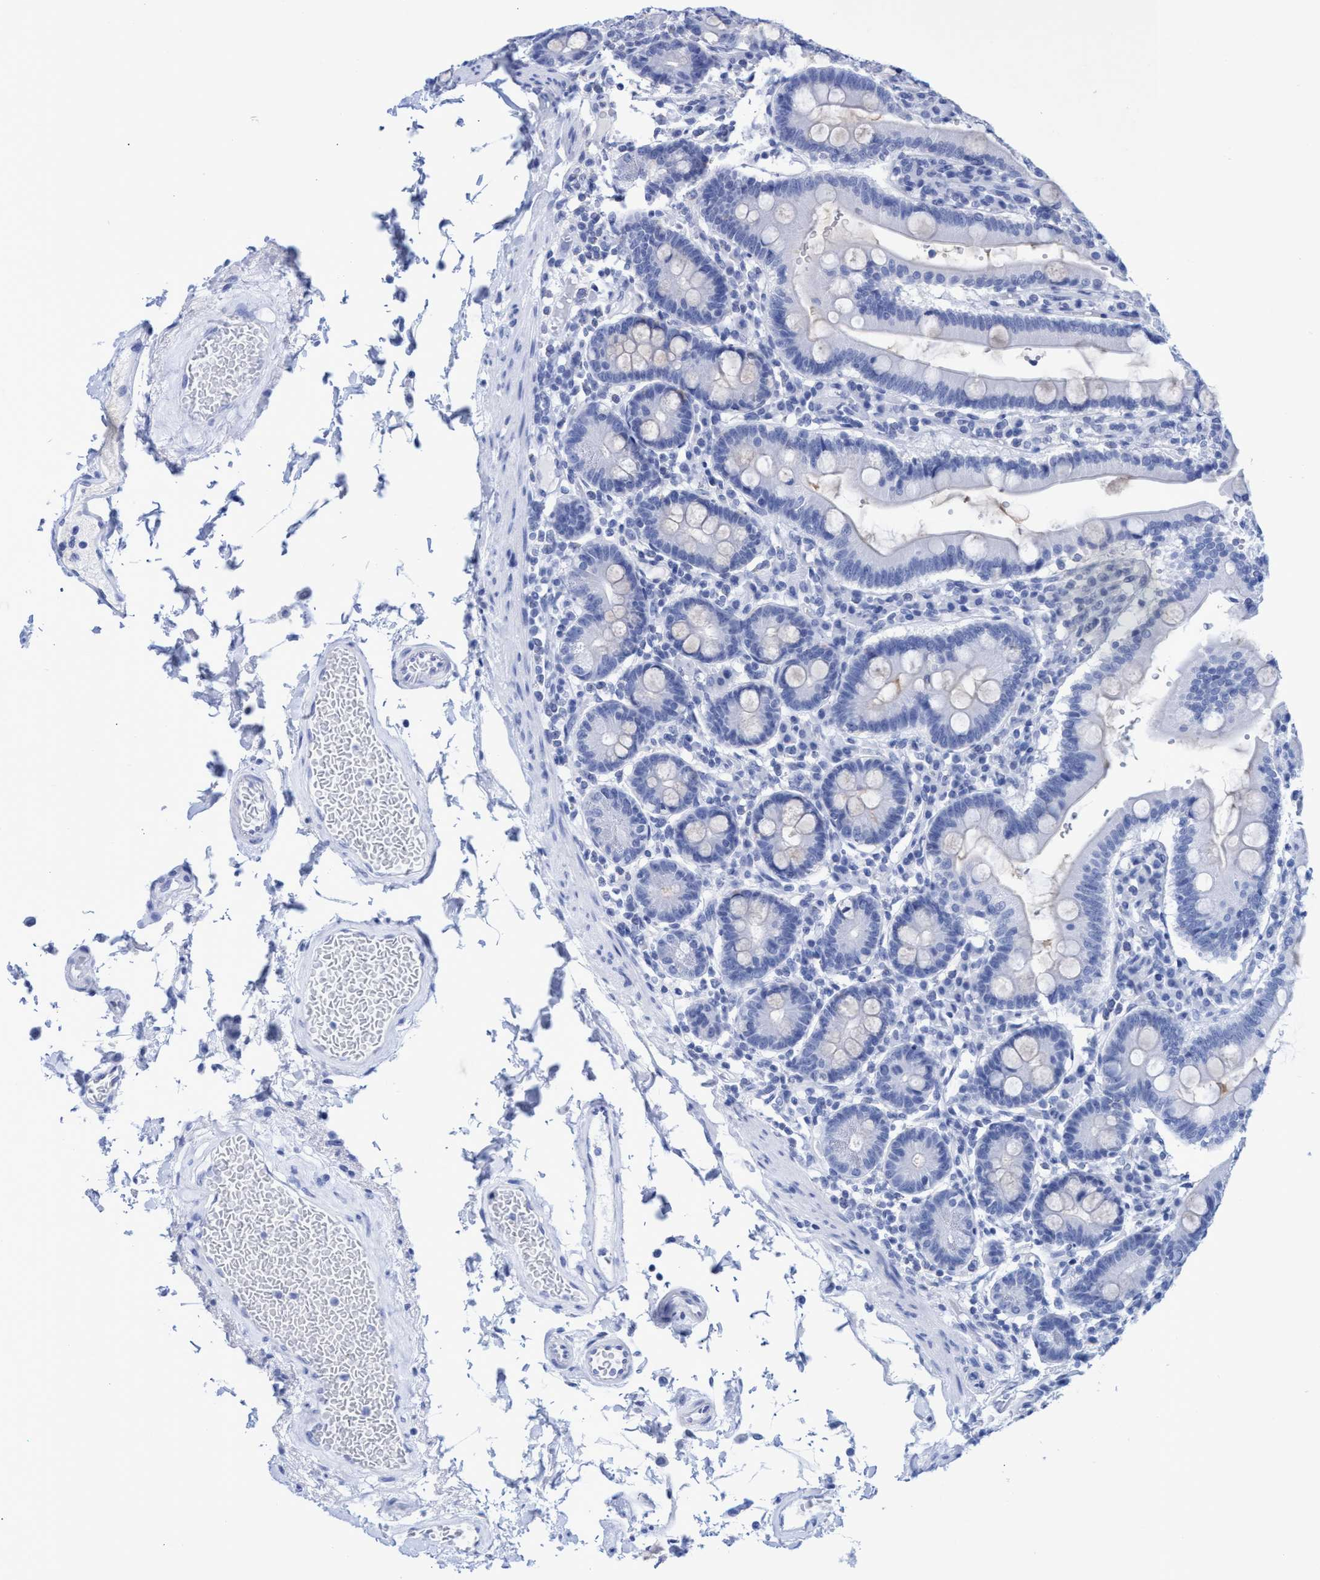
{"staining": {"intensity": "negative", "quantity": "none", "location": "none"}, "tissue": "duodenum", "cell_type": "Glandular cells", "image_type": "normal", "snomed": [{"axis": "morphology", "description": "Normal tissue, NOS"}, {"axis": "topography", "description": "Small intestine, NOS"}], "caption": "Immunohistochemistry (IHC) image of benign duodenum: human duodenum stained with DAB (3,3'-diaminobenzidine) demonstrates no significant protein positivity in glandular cells.", "gene": "INSL6", "patient": {"sex": "female", "age": 71}}